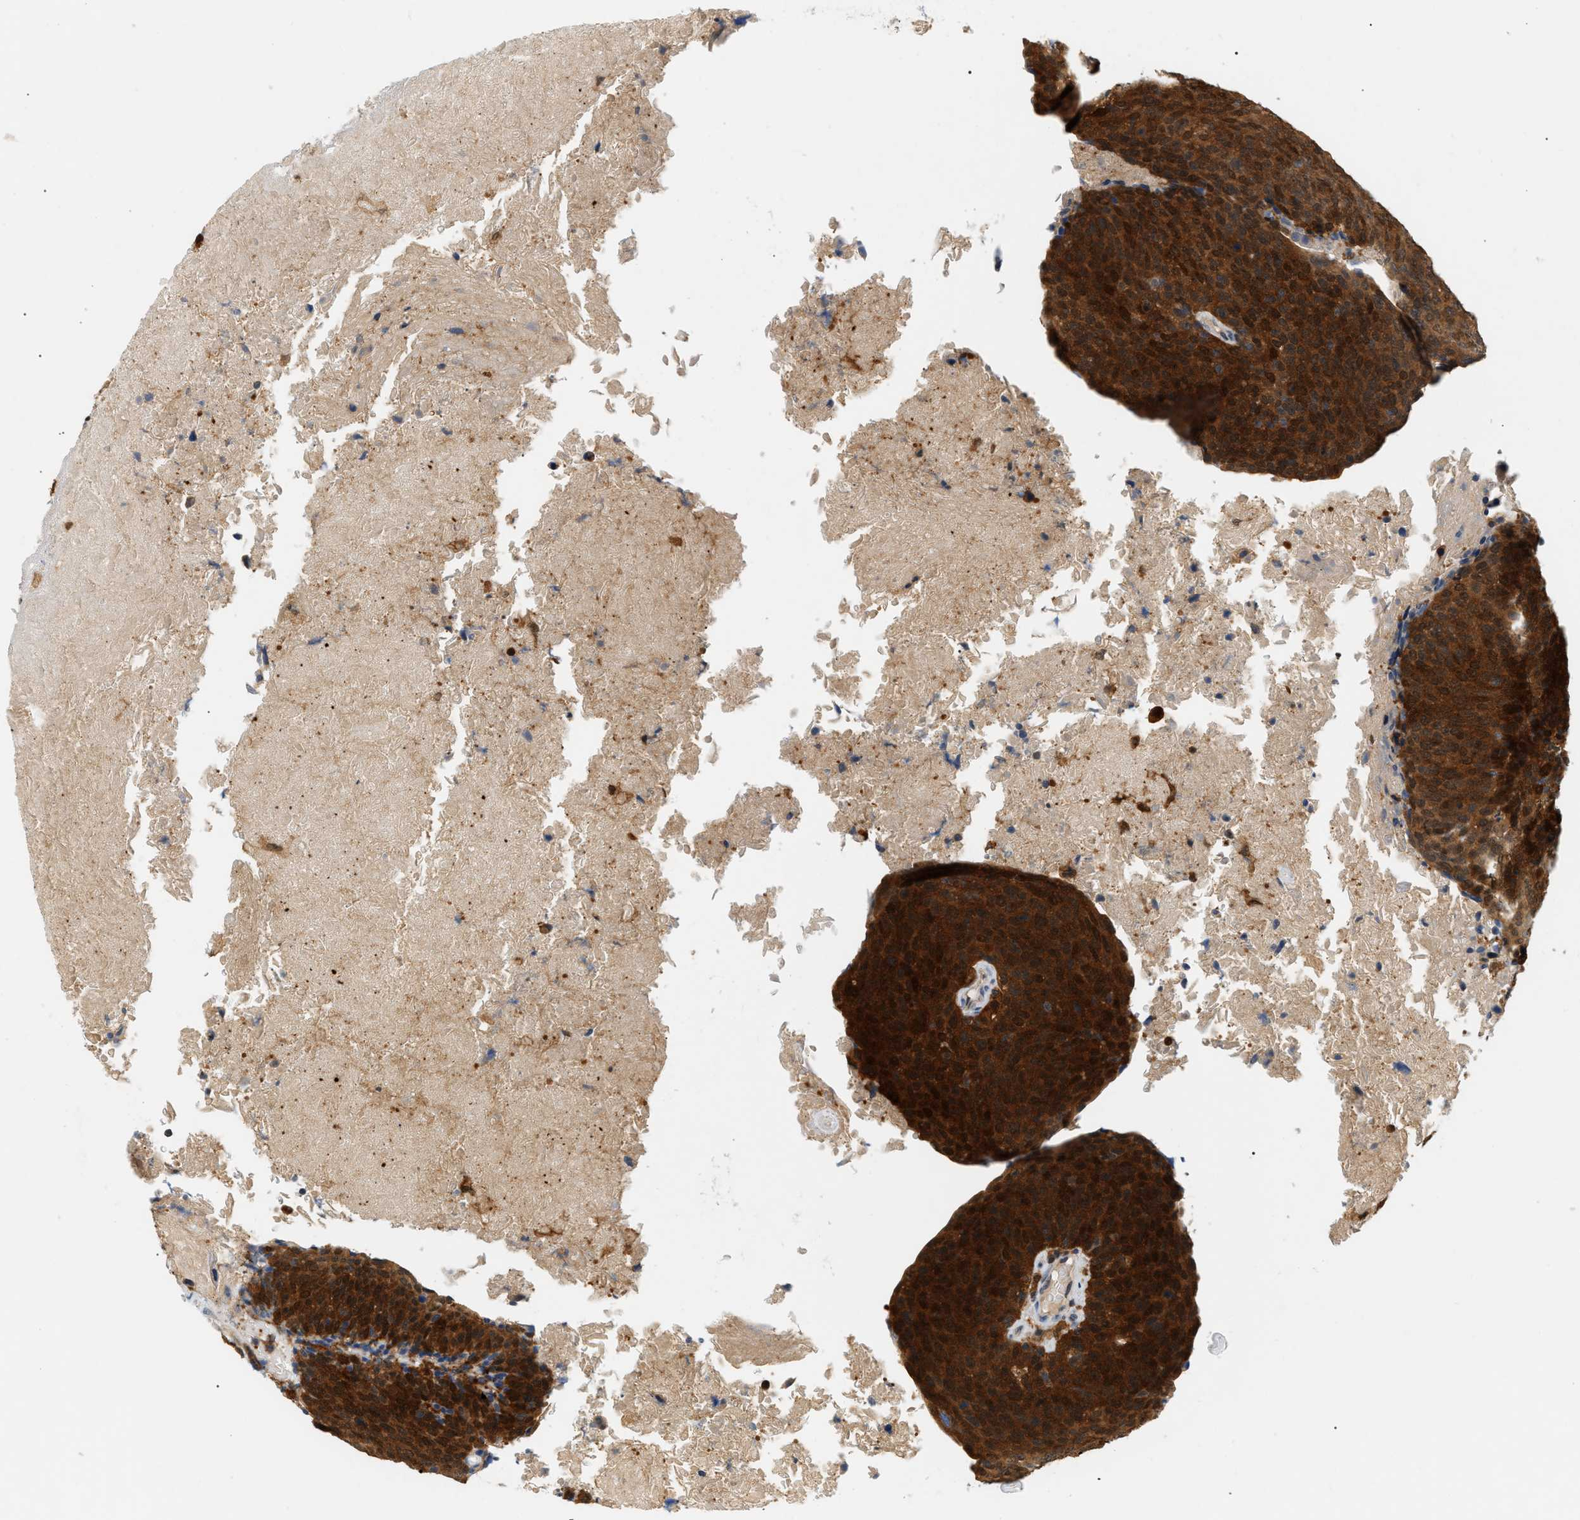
{"staining": {"intensity": "strong", "quantity": ">75%", "location": "cytoplasmic/membranous"}, "tissue": "head and neck cancer", "cell_type": "Tumor cells", "image_type": "cancer", "snomed": [{"axis": "morphology", "description": "Squamous cell carcinoma, NOS"}, {"axis": "morphology", "description": "Squamous cell carcinoma, metastatic, NOS"}, {"axis": "topography", "description": "Lymph node"}, {"axis": "topography", "description": "Head-Neck"}], "caption": "Approximately >75% of tumor cells in human metastatic squamous cell carcinoma (head and neck) show strong cytoplasmic/membranous protein expression as visualized by brown immunohistochemical staining.", "gene": "PYCARD", "patient": {"sex": "male", "age": 62}}